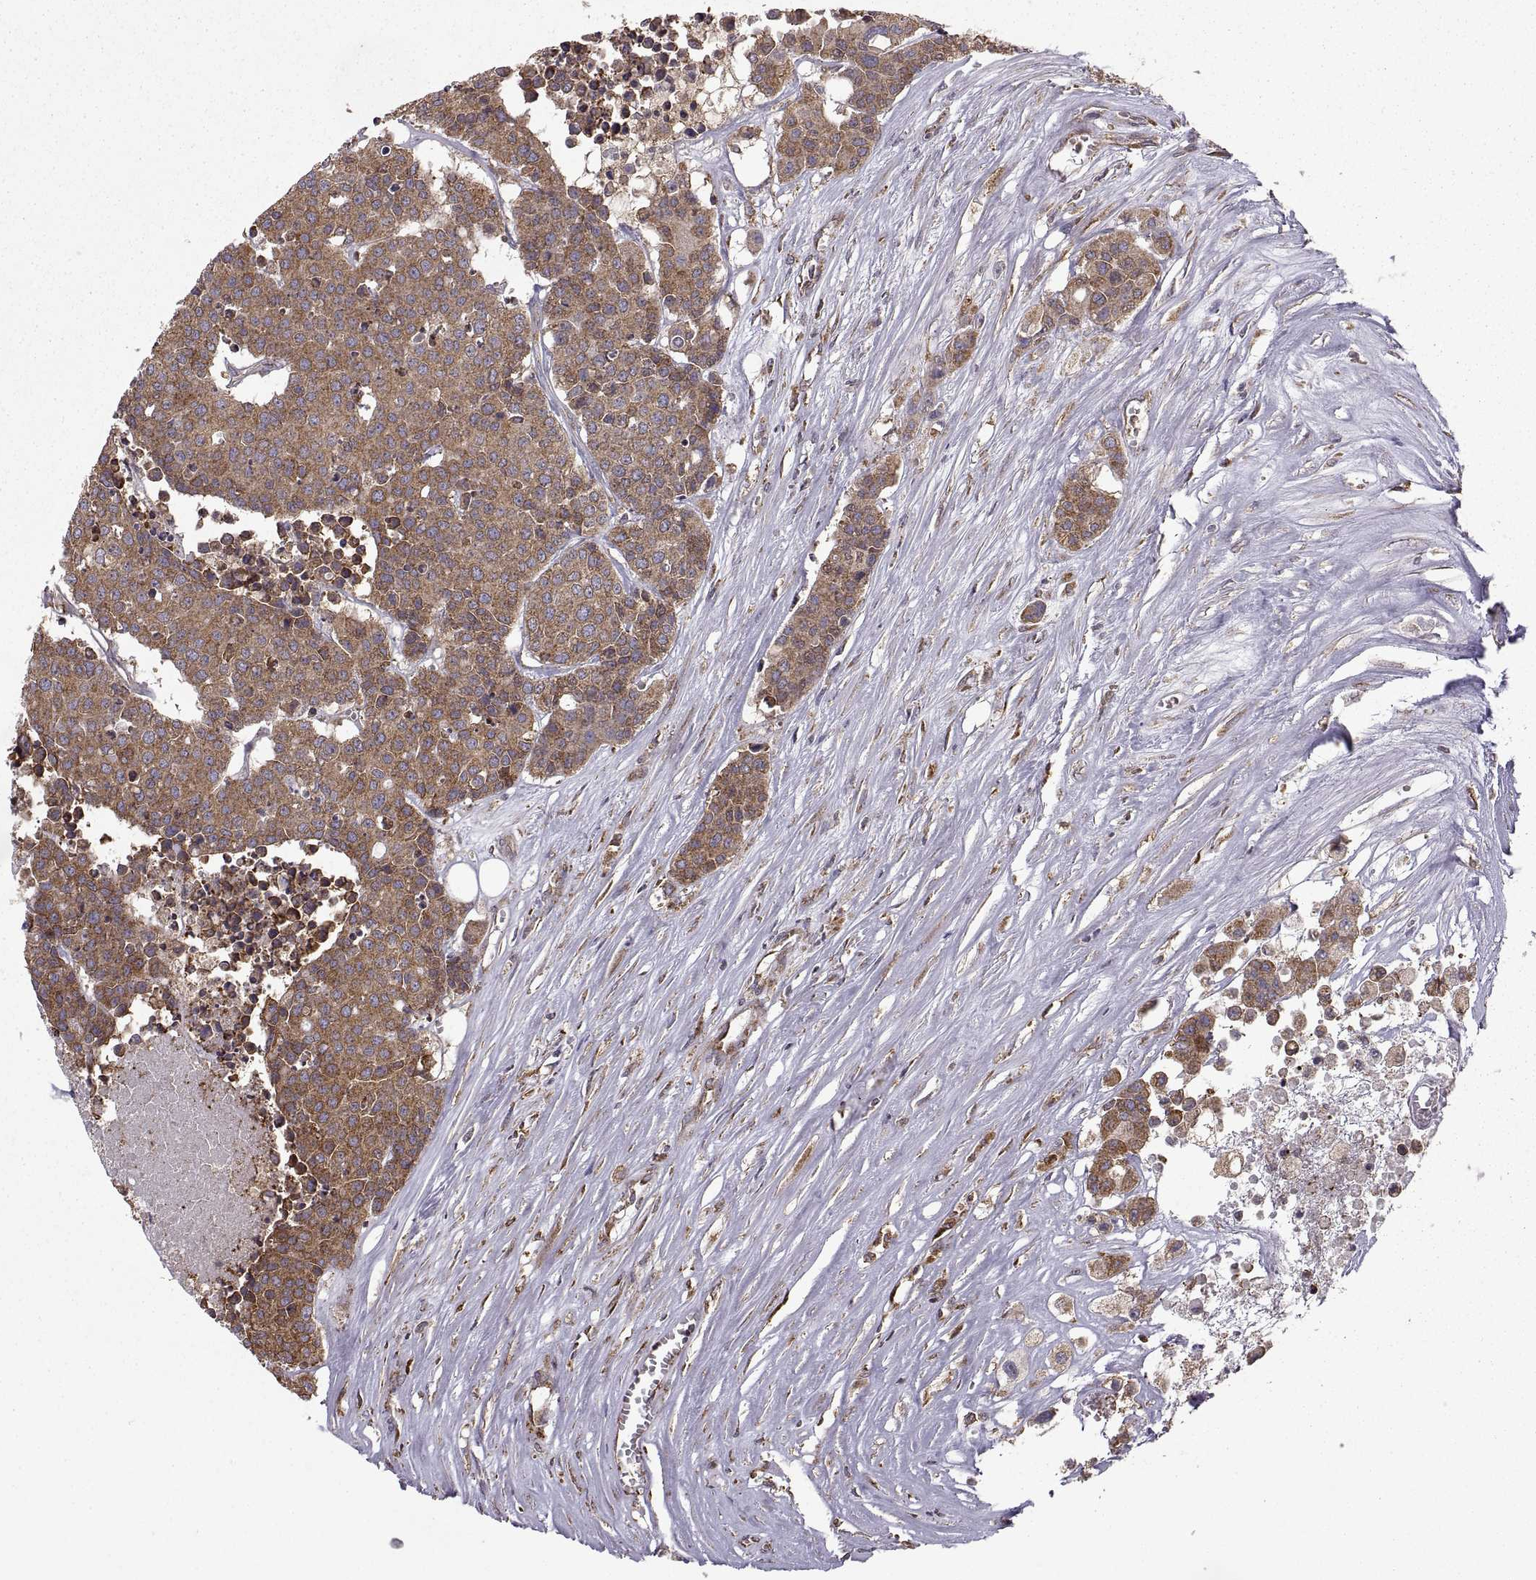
{"staining": {"intensity": "moderate", "quantity": ">75%", "location": "cytoplasmic/membranous"}, "tissue": "carcinoid", "cell_type": "Tumor cells", "image_type": "cancer", "snomed": [{"axis": "morphology", "description": "Carcinoid, malignant, NOS"}, {"axis": "topography", "description": "Colon"}], "caption": "Immunohistochemical staining of carcinoid demonstrates medium levels of moderate cytoplasmic/membranous positivity in about >75% of tumor cells.", "gene": "PDIA3", "patient": {"sex": "male", "age": 81}}